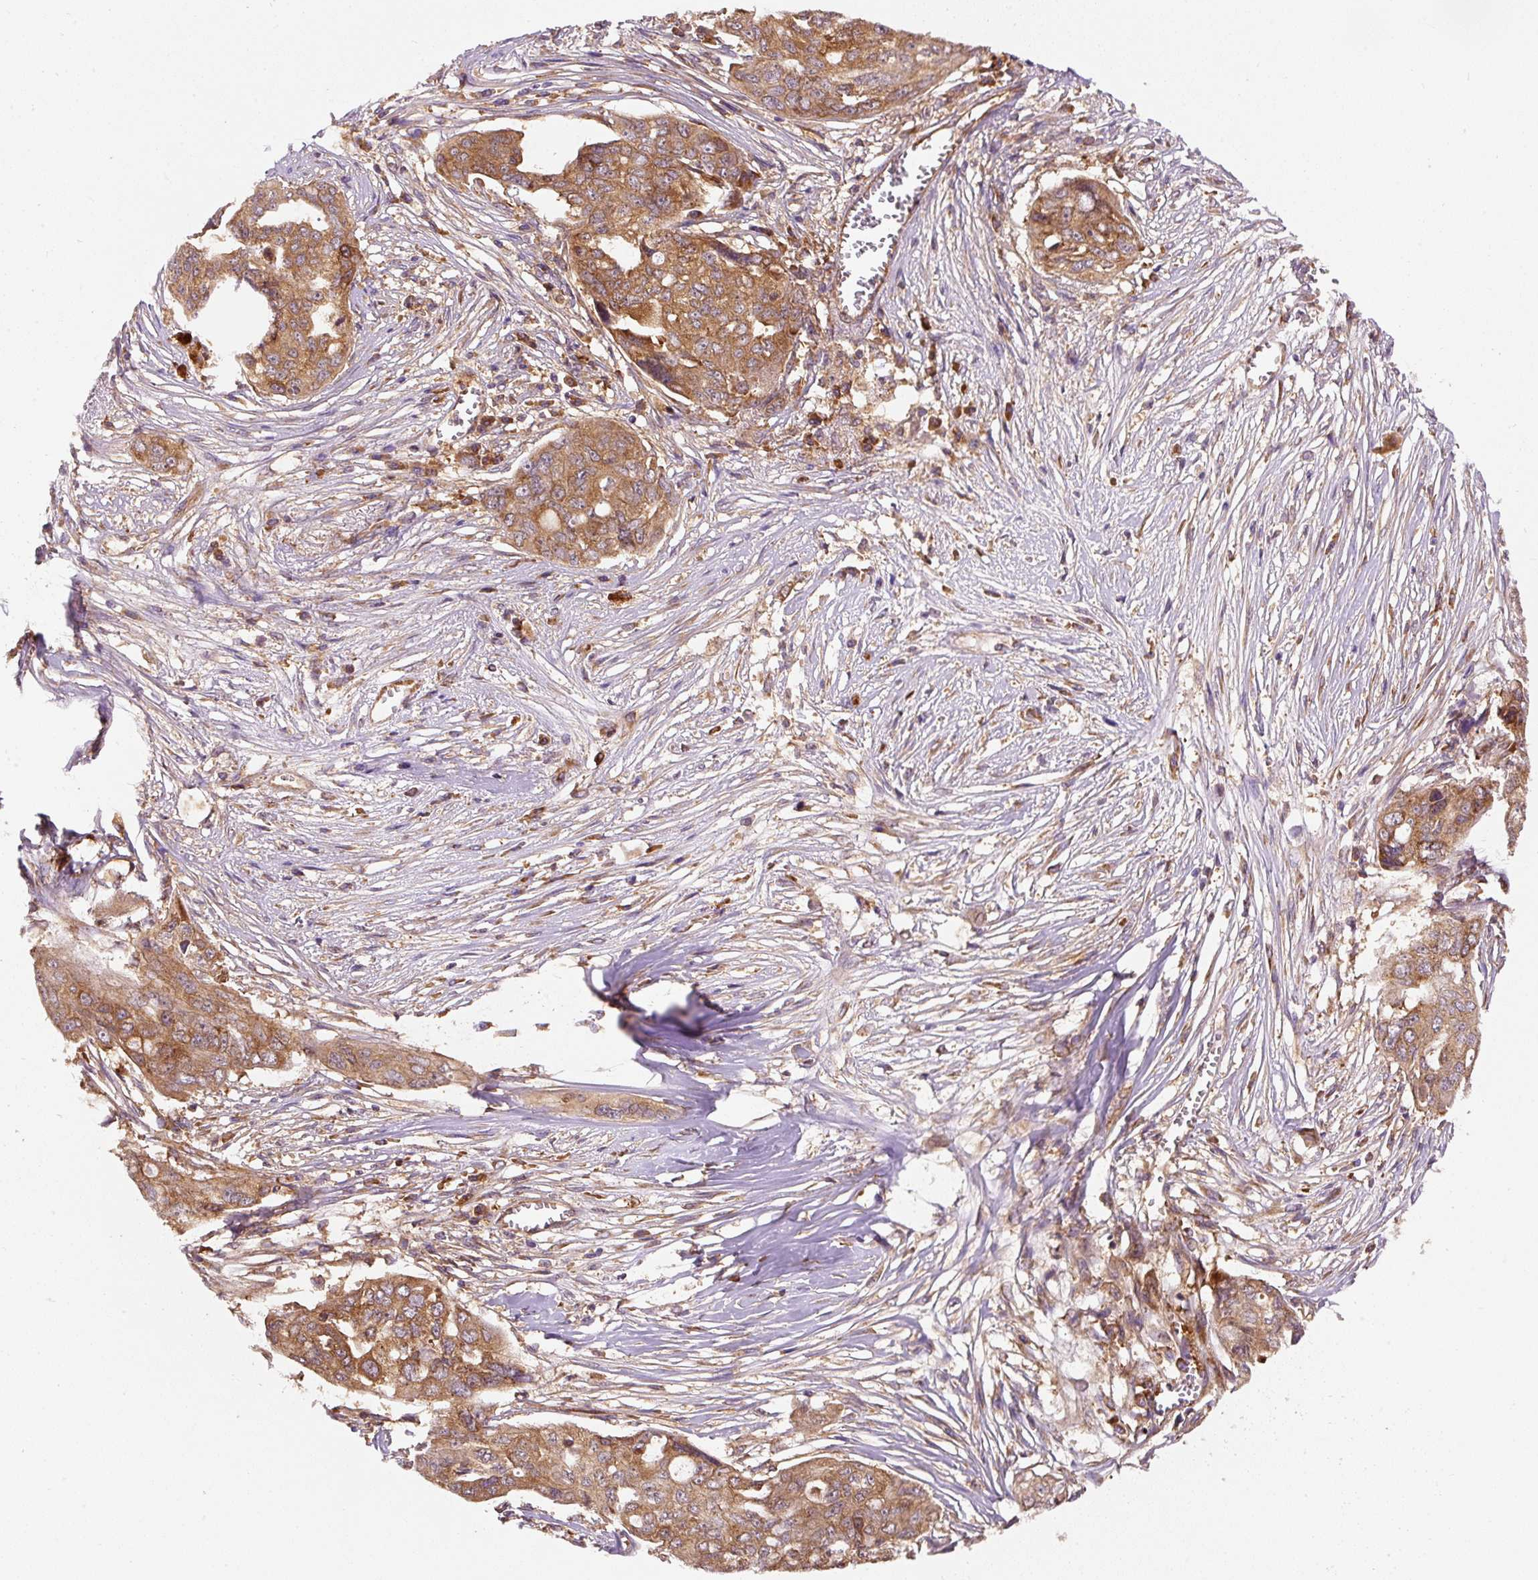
{"staining": {"intensity": "moderate", "quantity": ">75%", "location": "cytoplasmic/membranous"}, "tissue": "ovarian cancer", "cell_type": "Tumor cells", "image_type": "cancer", "snomed": [{"axis": "morphology", "description": "Carcinoma, endometroid"}, {"axis": "topography", "description": "Ovary"}], "caption": "Tumor cells reveal medium levels of moderate cytoplasmic/membranous expression in about >75% of cells in ovarian cancer (endometroid carcinoma).", "gene": "EIF2S2", "patient": {"sex": "female", "age": 70}}